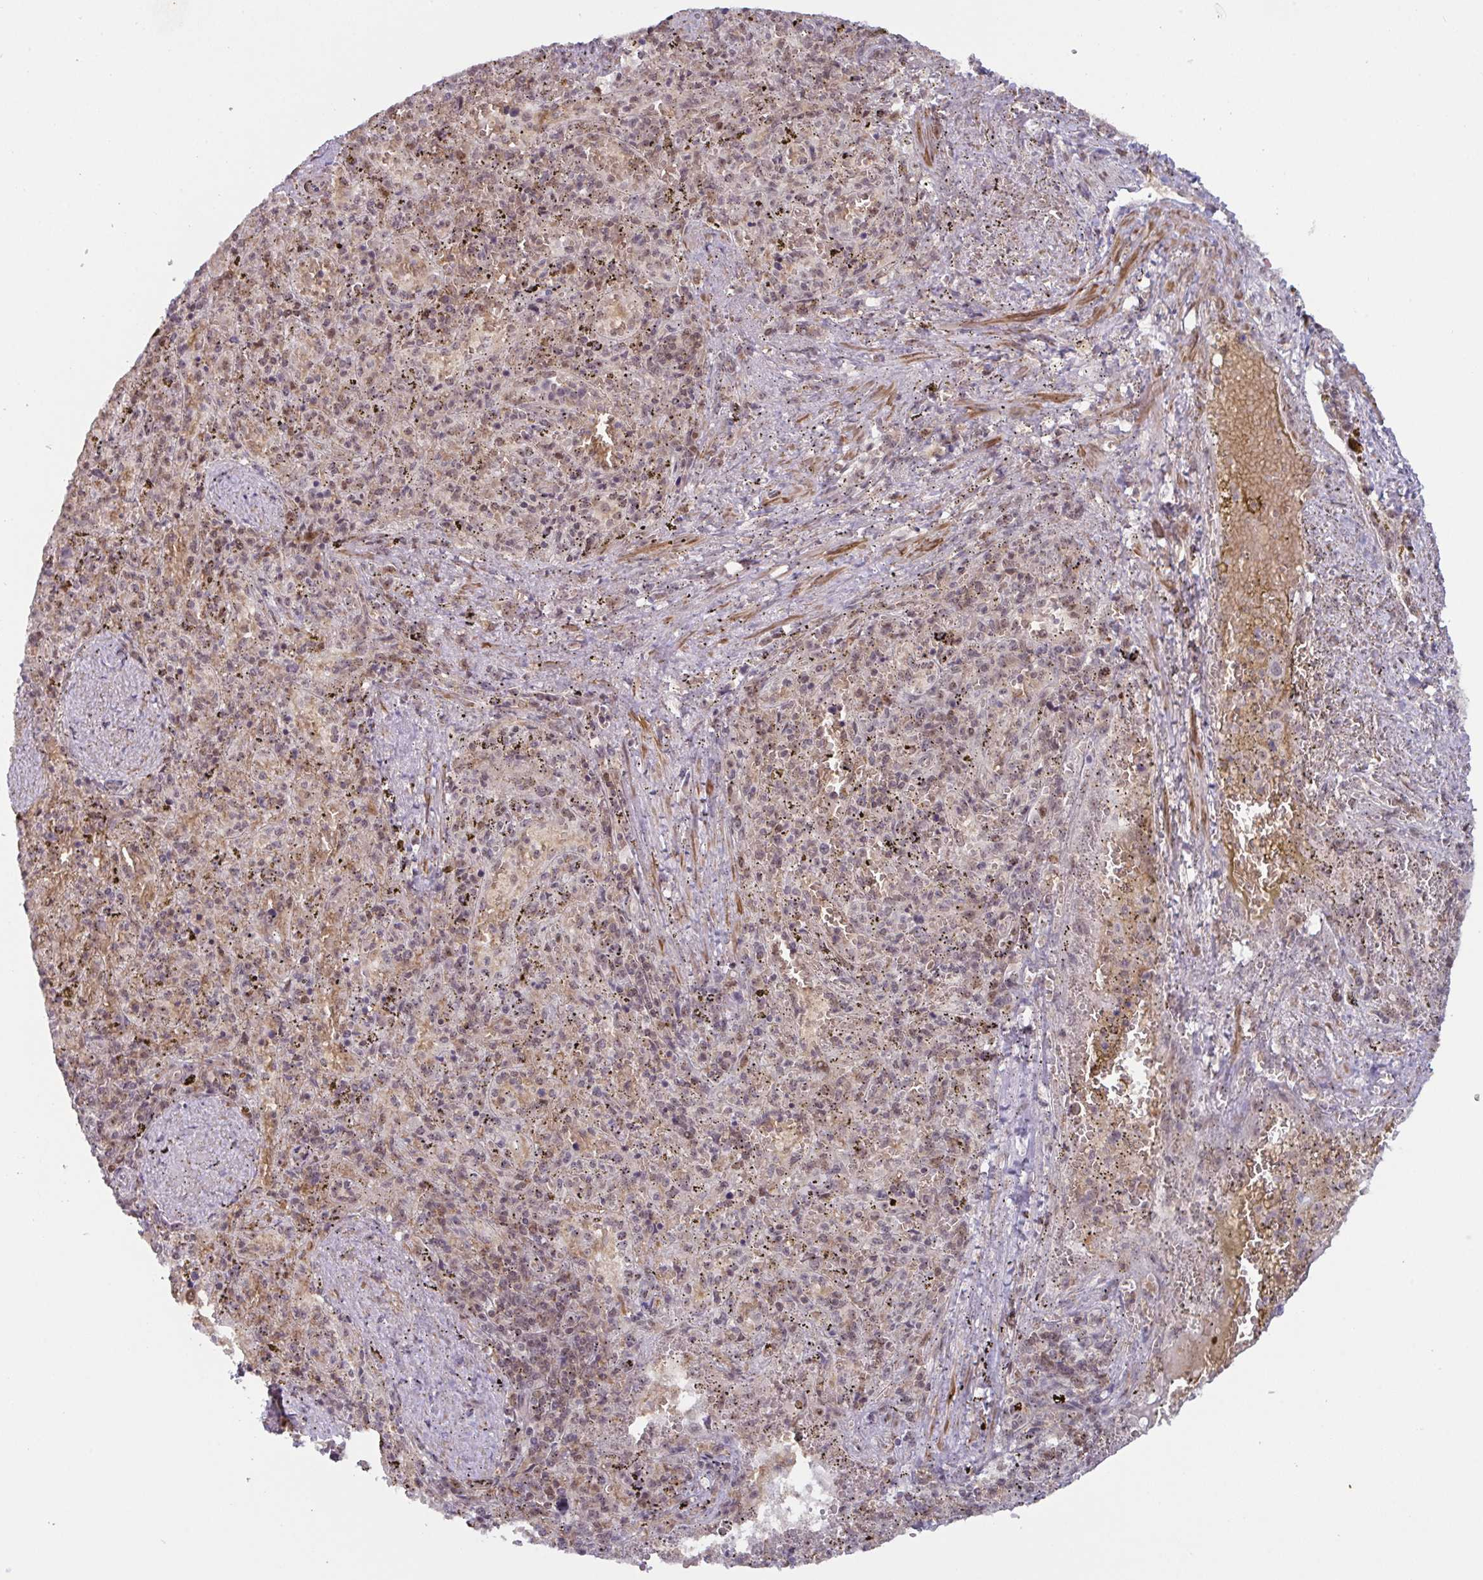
{"staining": {"intensity": "moderate", "quantity": "<25%", "location": "nuclear"}, "tissue": "spleen", "cell_type": "Cells in red pulp", "image_type": "normal", "snomed": [{"axis": "morphology", "description": "Normal tissue, NOS"}, {"axis": "topography", "description": "Spleen"}], "caption": "Human spleen stained with a brown dye shows moderate nuclear positive positivity in approximately <25% of cells in red pulp.", "gene": "NLRP13", "patient": {"sex": "female", "age": 50}}